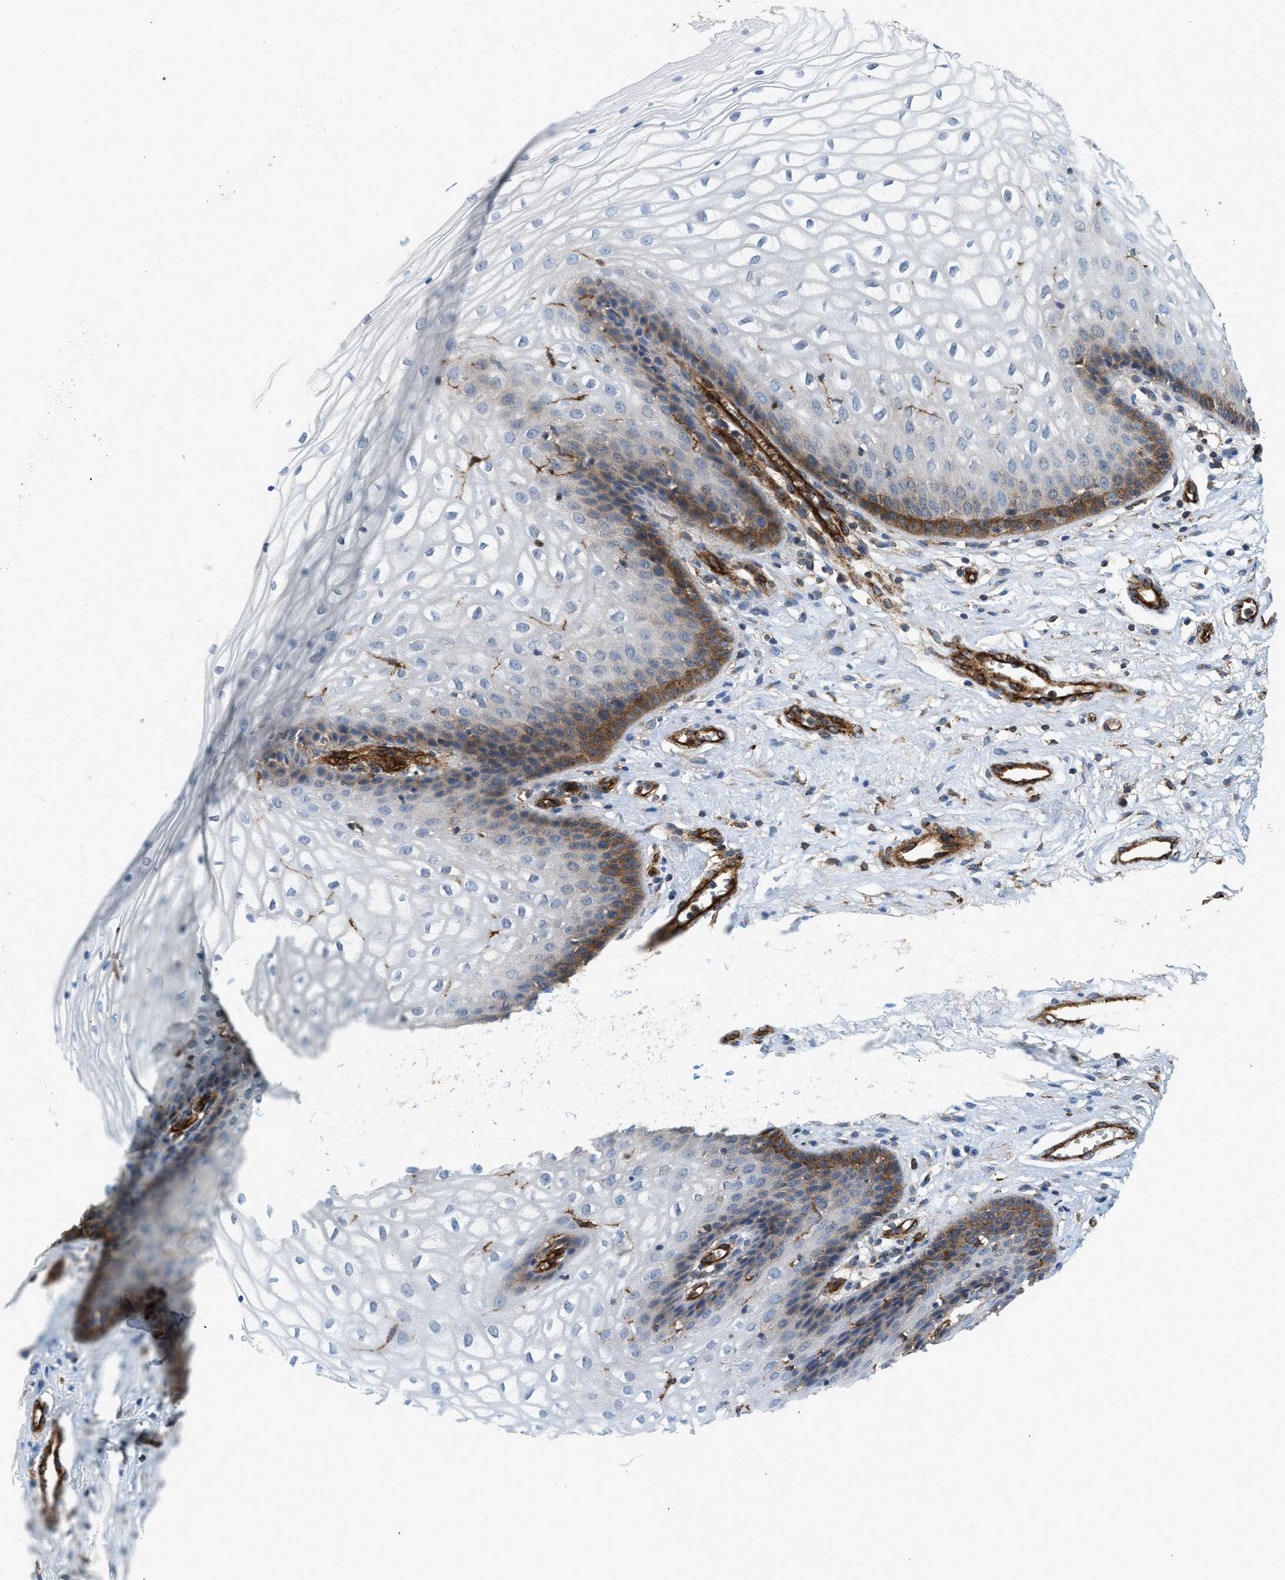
{"staining": {"intensity": "moderate", "quantity": "<25%", "location": "cytoplasmic/membranous"}, "tissue": "vagina", "cell_type": "Squamous epithelial cells", "image_type": "normal", "snomed": [{"axis": "morphology", "description": "Normal tissue, NOS"}, {"axis": "topography", "description": "Vagina"}], "caption": "A photomicrograph of human vagina stained for a protein demonstrates moderate cytoplasmic/membranous brown staining in squamous epithelial cells.", "gene": "HIP1", "patient": {"sex": "female", "age": 34}}